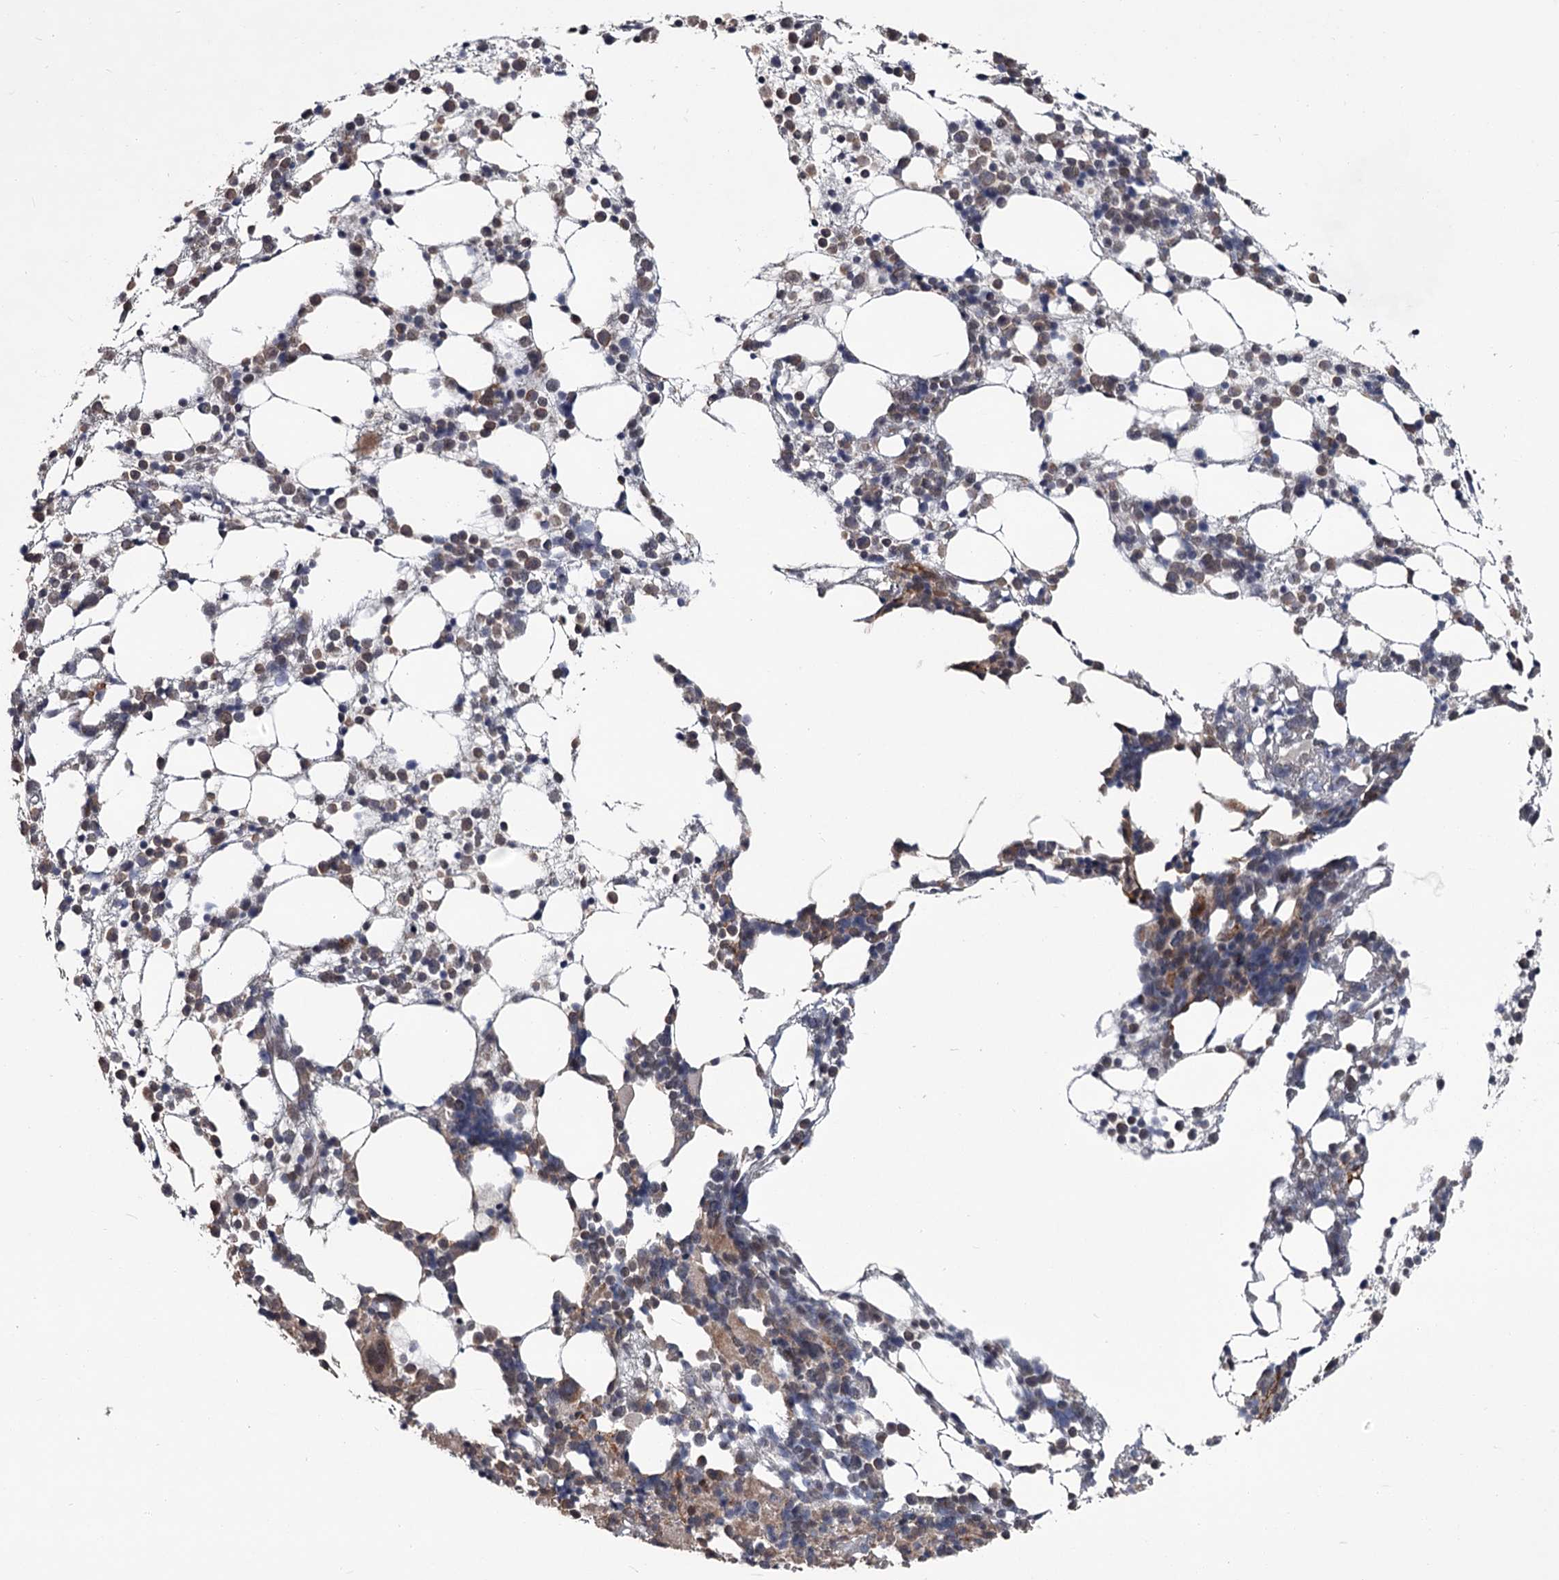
{"staining": {"intensity": "weak", "quantity": "25%-75%", "location": "cytoplasmic/membranous"}, "tissue": "bone marrow", "cell_type": "Hematopoietic cells", "image_type": "normal", "snomed": [{"axis": "morphology", "description": "Normal tissue, NOS"}, {"axis": "topography", "description": "Bone marrow"}], "caption": "The immunohistochemical stain labels weak cytoplasmic/membranous staining in hematopoietic cells of unremarkable bone marrow. Immunohistochemistry stains the protein of interest in brown and the nuclei are stained blue.", "gene": "CDC42EP2", "patient": {"sex": "female", "age": 57}}